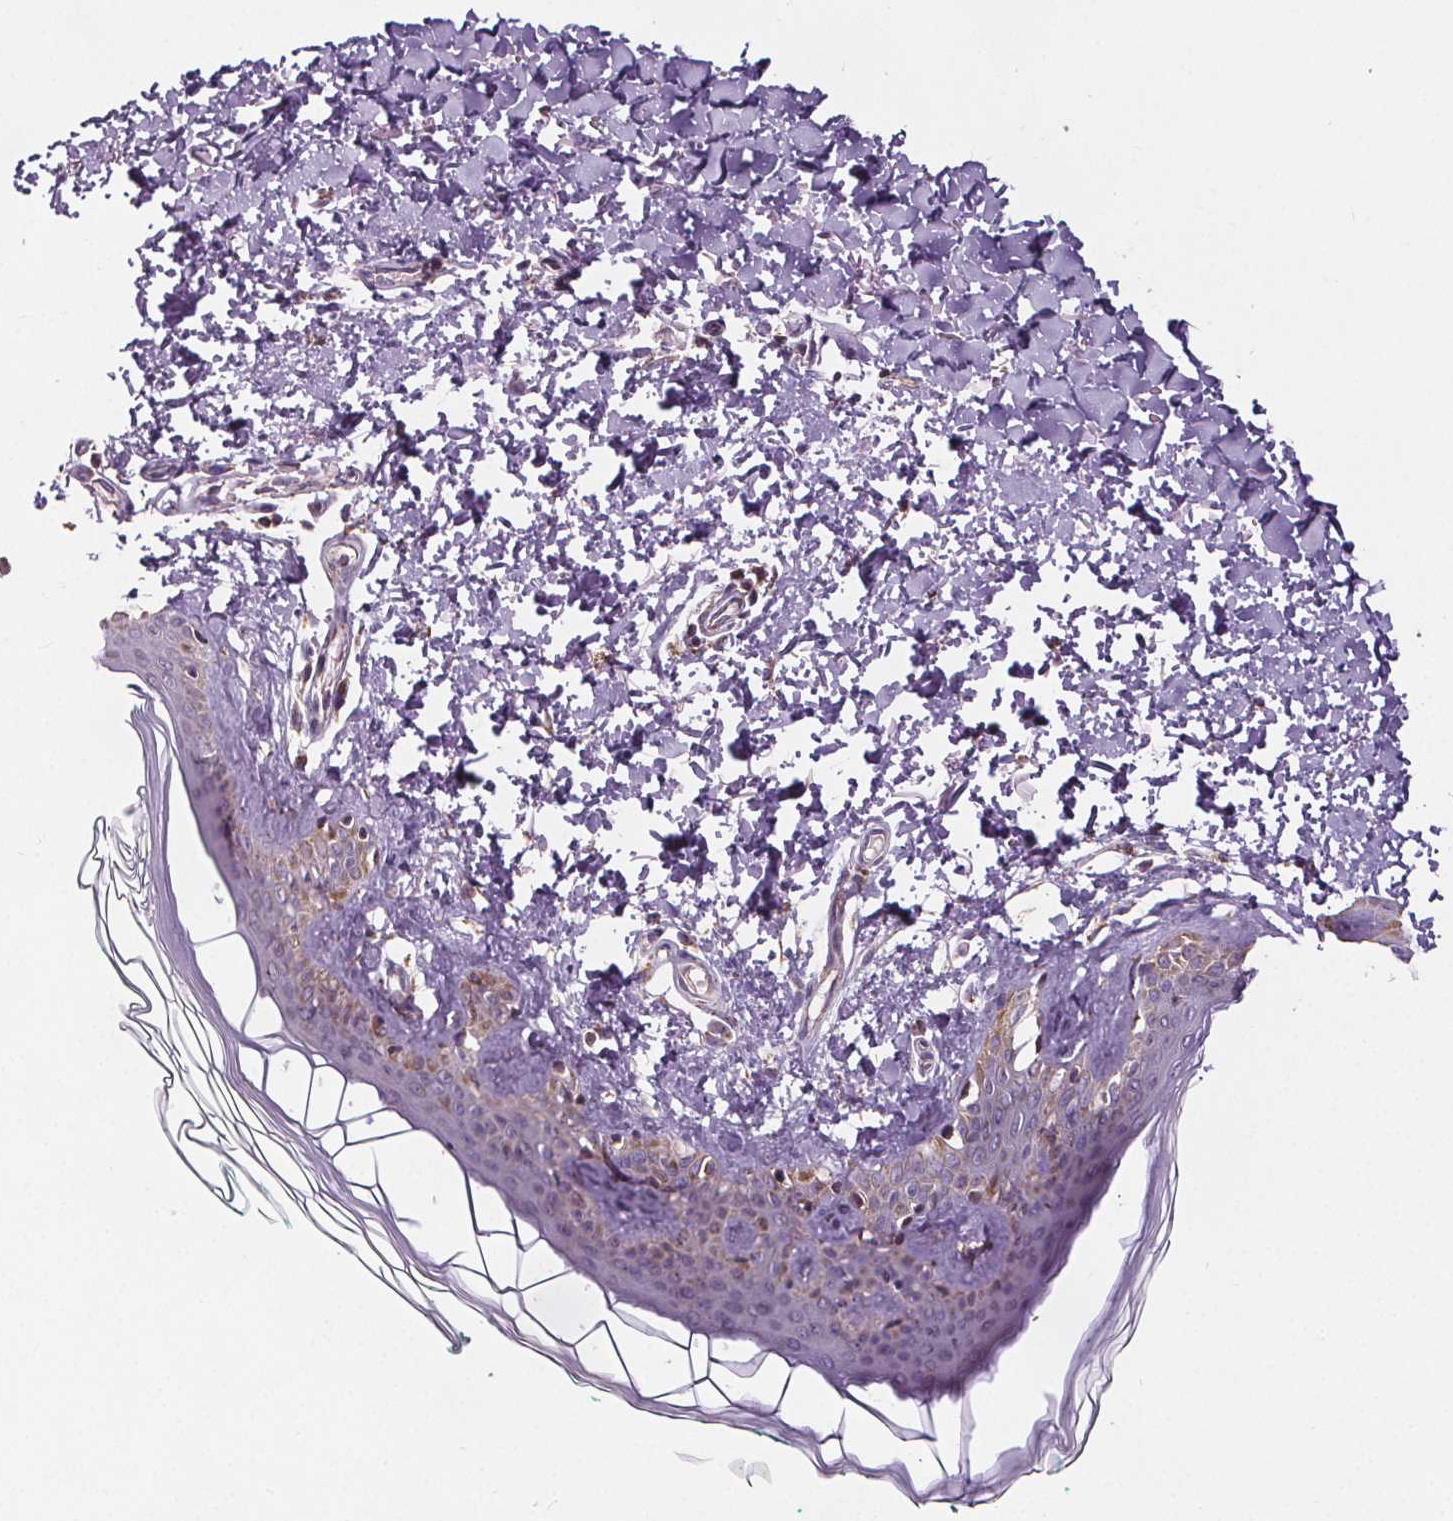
{"staining": {"intensity": "moderate", "quantity": ">75%", "location": "cytoplasmic/membranous"}, "tissue": "skin", "cell_type": "Fibroblasts", "image_type": "normal", "snomed": [{"axis": "morphology", "description": "Normal tissue, NOS"}, {"axis": "topography", "description": "Skin"}, {"axis": "topography", "description": "Peripheral nerve tissue"}], "caption": "Immunohistochemistry staining of normal skin, which shows medium levels of moderate cytoplasmic/membranous staining in about >75% of fibroblasts indicating moderate cytoplasmic/membranous protein positivity. The staining was performed using DAB (3,3'-diaminobenzidine) (brown) for protein detection and nuclei were counterstained in hematoxylin (blue).", "gene": "SUCLA2", "patient": {"sex": "female", "age": 45}}